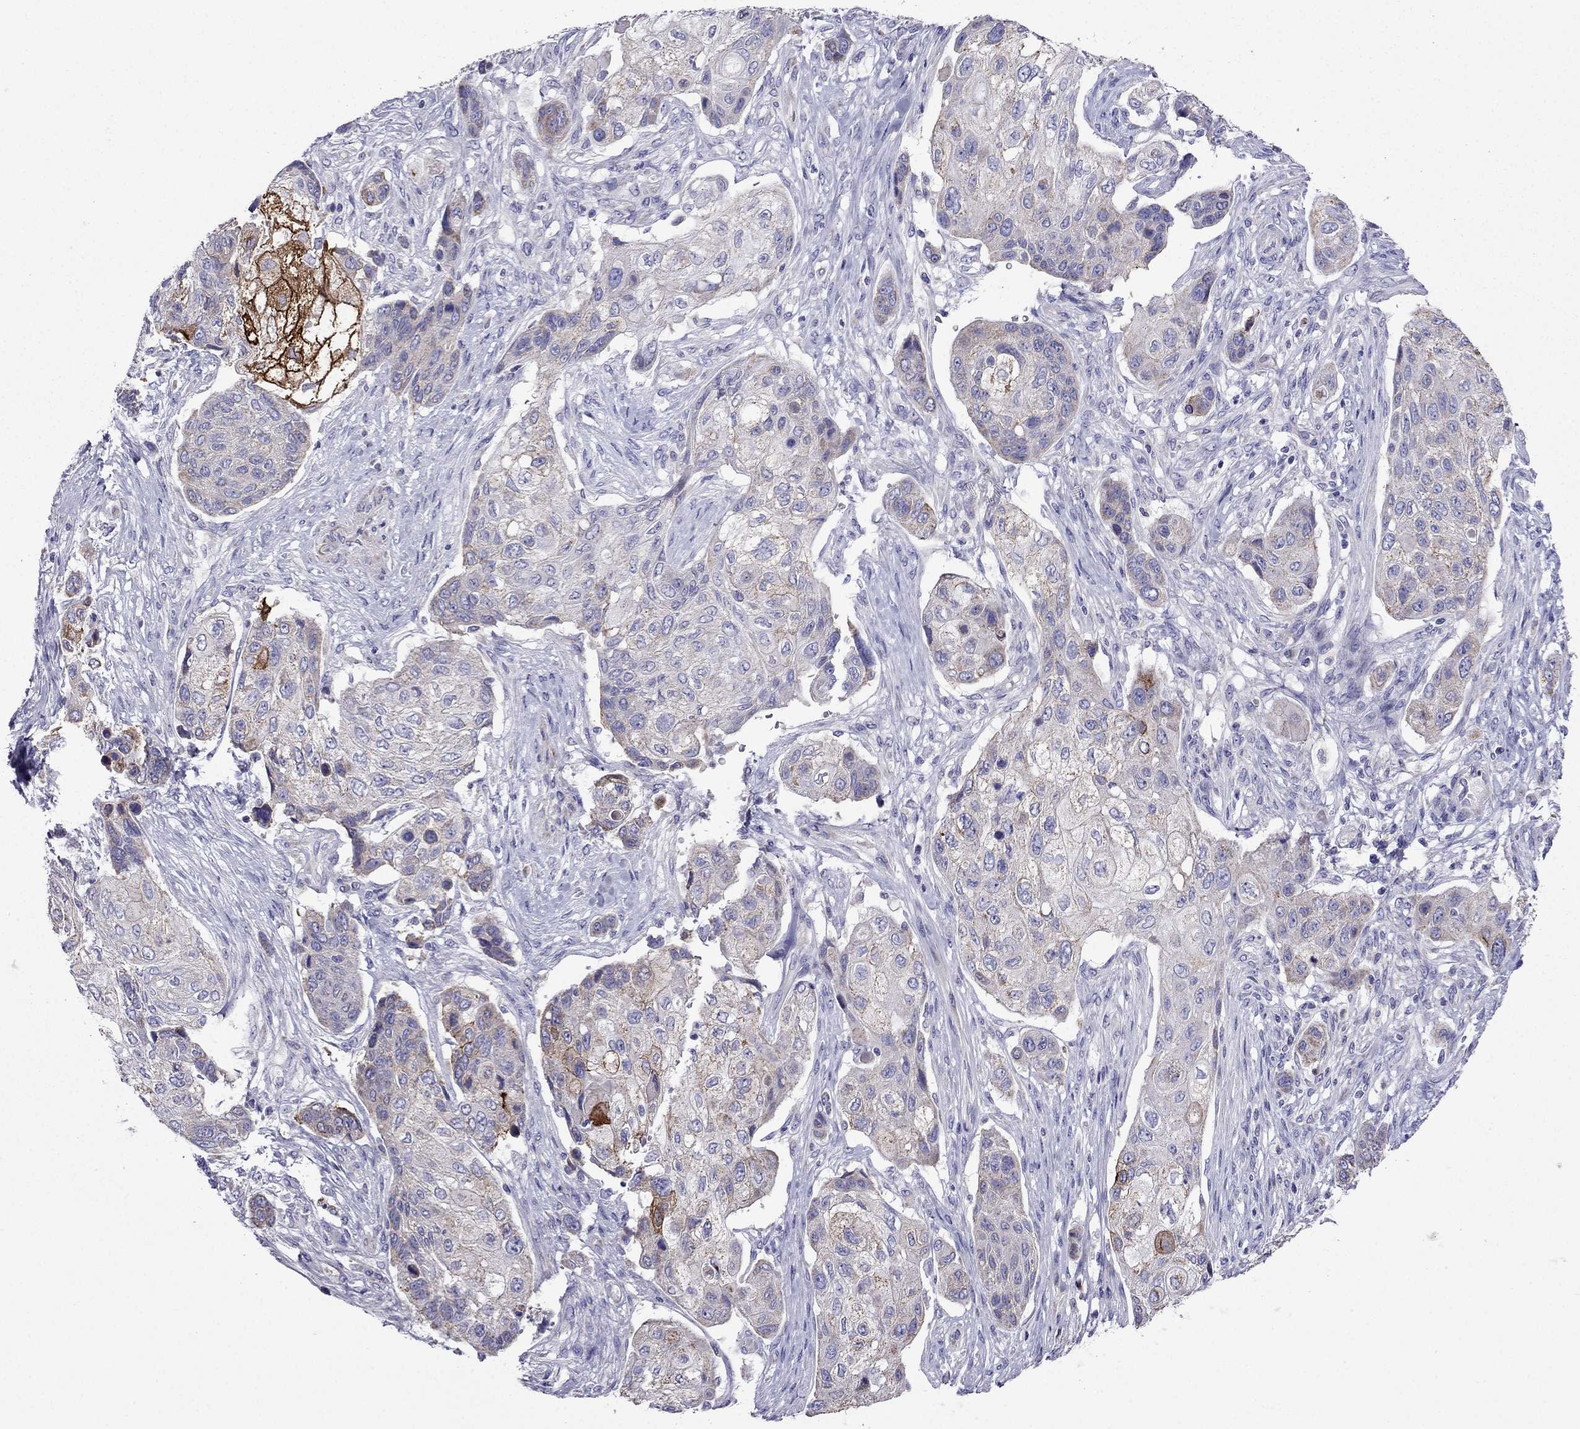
{"staining": {"intensity": "strong", "quantity": "<25%", "location": "cytoplasmic/membranous"}, "tissue": "lung cancer", "cell_type": "Tumor cells", "image_type": "cancer", "snomed": [{"axis": "morphology", "description": "Normal tissue, NOS"}, {"axis": "morphology", "description": "Squamous cell carcinoma, NOS"}, {"axis": "topography", "description": "Bronchus"}, {"axis": "topography", "description": "Lung"}], "caption": "A photomicrograph of human lung cancer stained for a protein exhibits strong cytoplasmic/membranous brown staining in tumor cells. The protein of interest is shown in brown color, while the nuclei are stained blue.", "gene": "DSC1", "patient": {"sex": "male", "age": 69}}